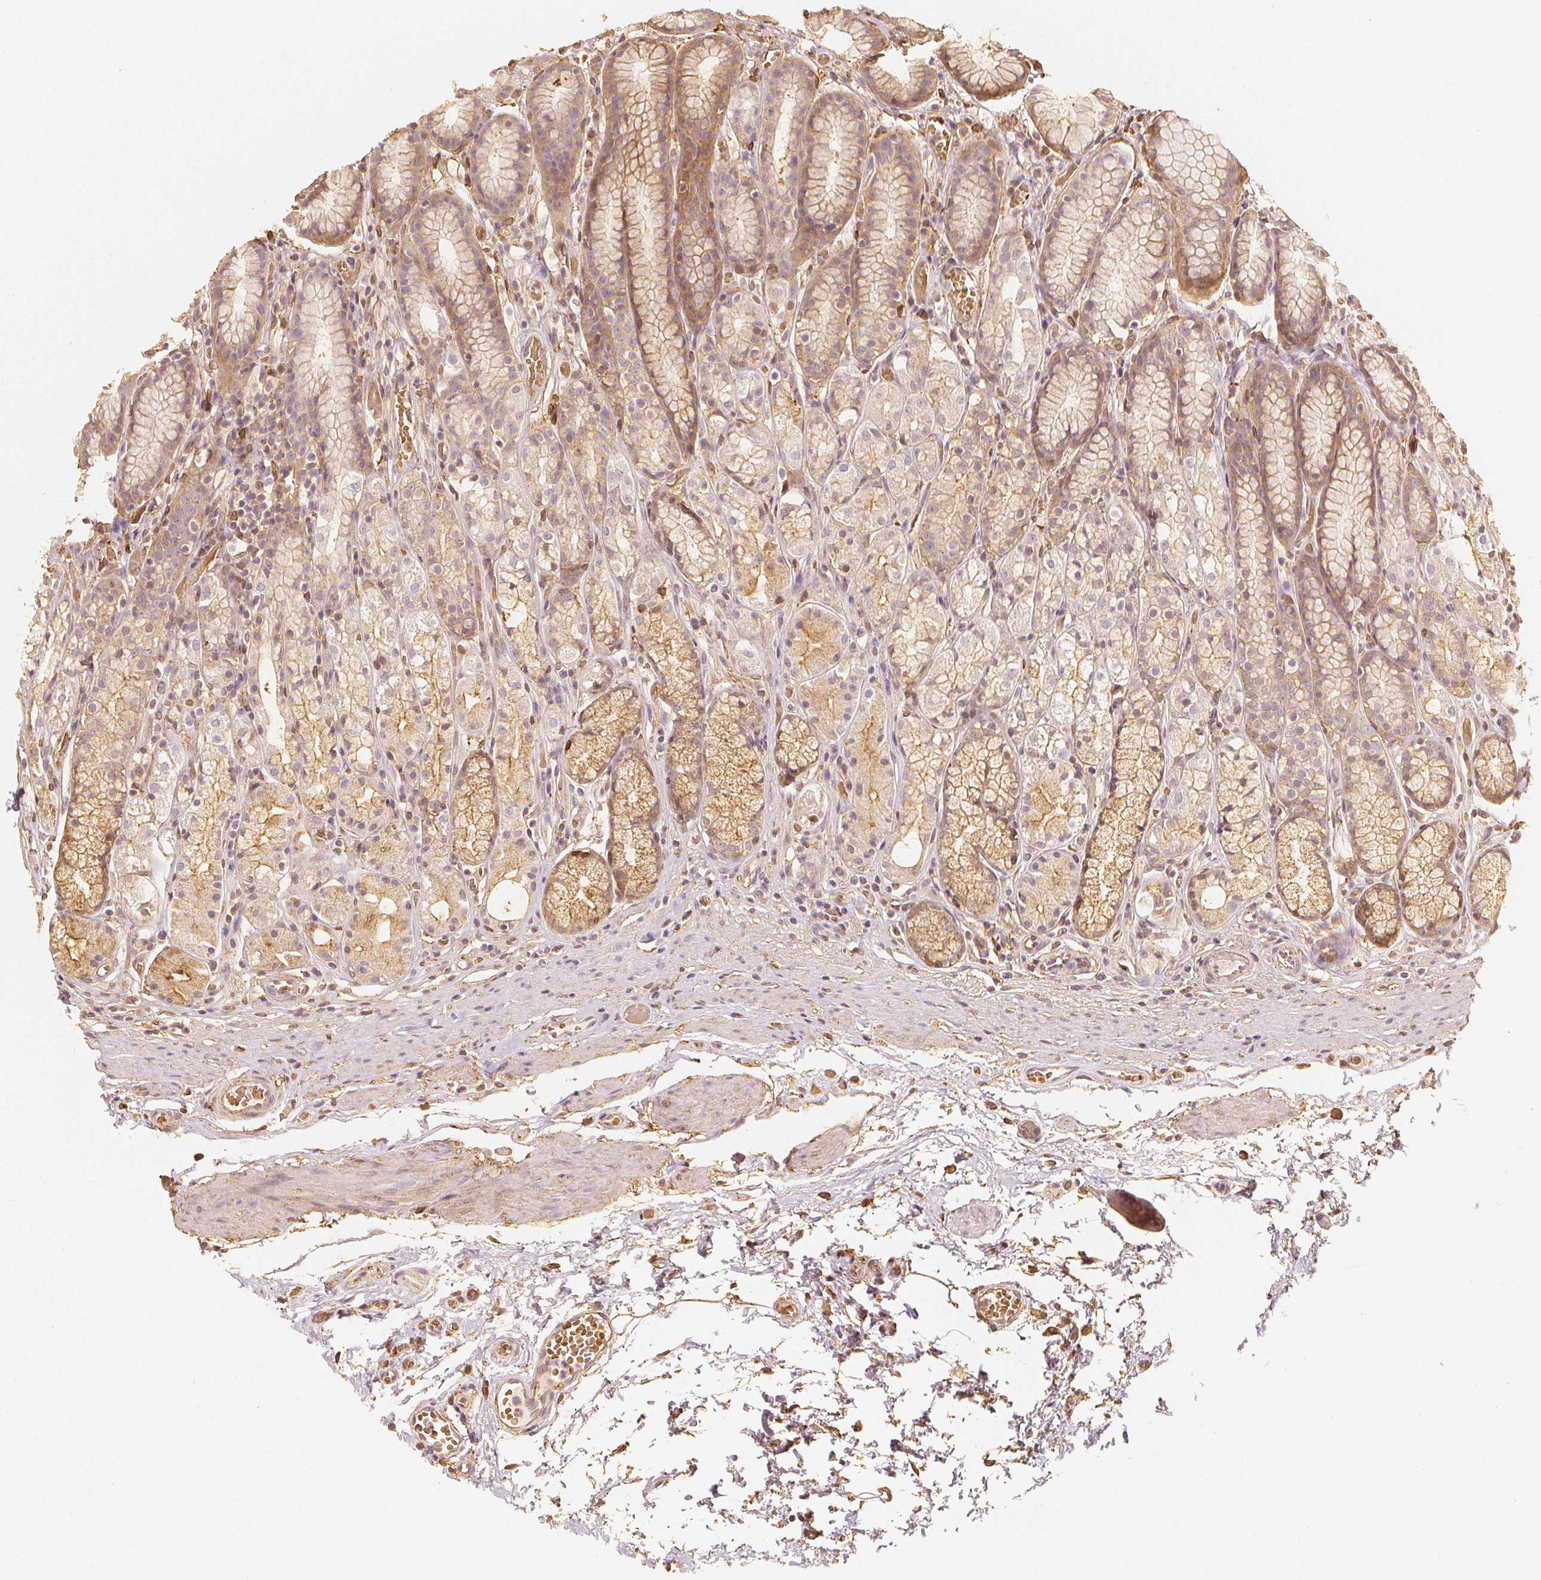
{"staining": {"intensity": "moderate", "quantity": "25%-75%", "location": "cytoplasmic/membranous"}, "tissue": "stomach", "cell_type": "Glandular cells", "image_type": "normal", "snomed": [{"axis": "morphology", "description": "Normal tissue, NOS"}, {"axis": "topography", "description": "Smooth muscle"}, {"axis": "topography", "description": "Stomach"}], "caption": "Protein analysis of normal stomach exhibits moderate cytoplasmic/membranous expression in approximately 25%-75% of glandular cells. The protein of interest is shown in brown color, while the nuclei are stained blue.", "gene": "ARHGAP26", "patient": {"sex": "male", "age": 70}}